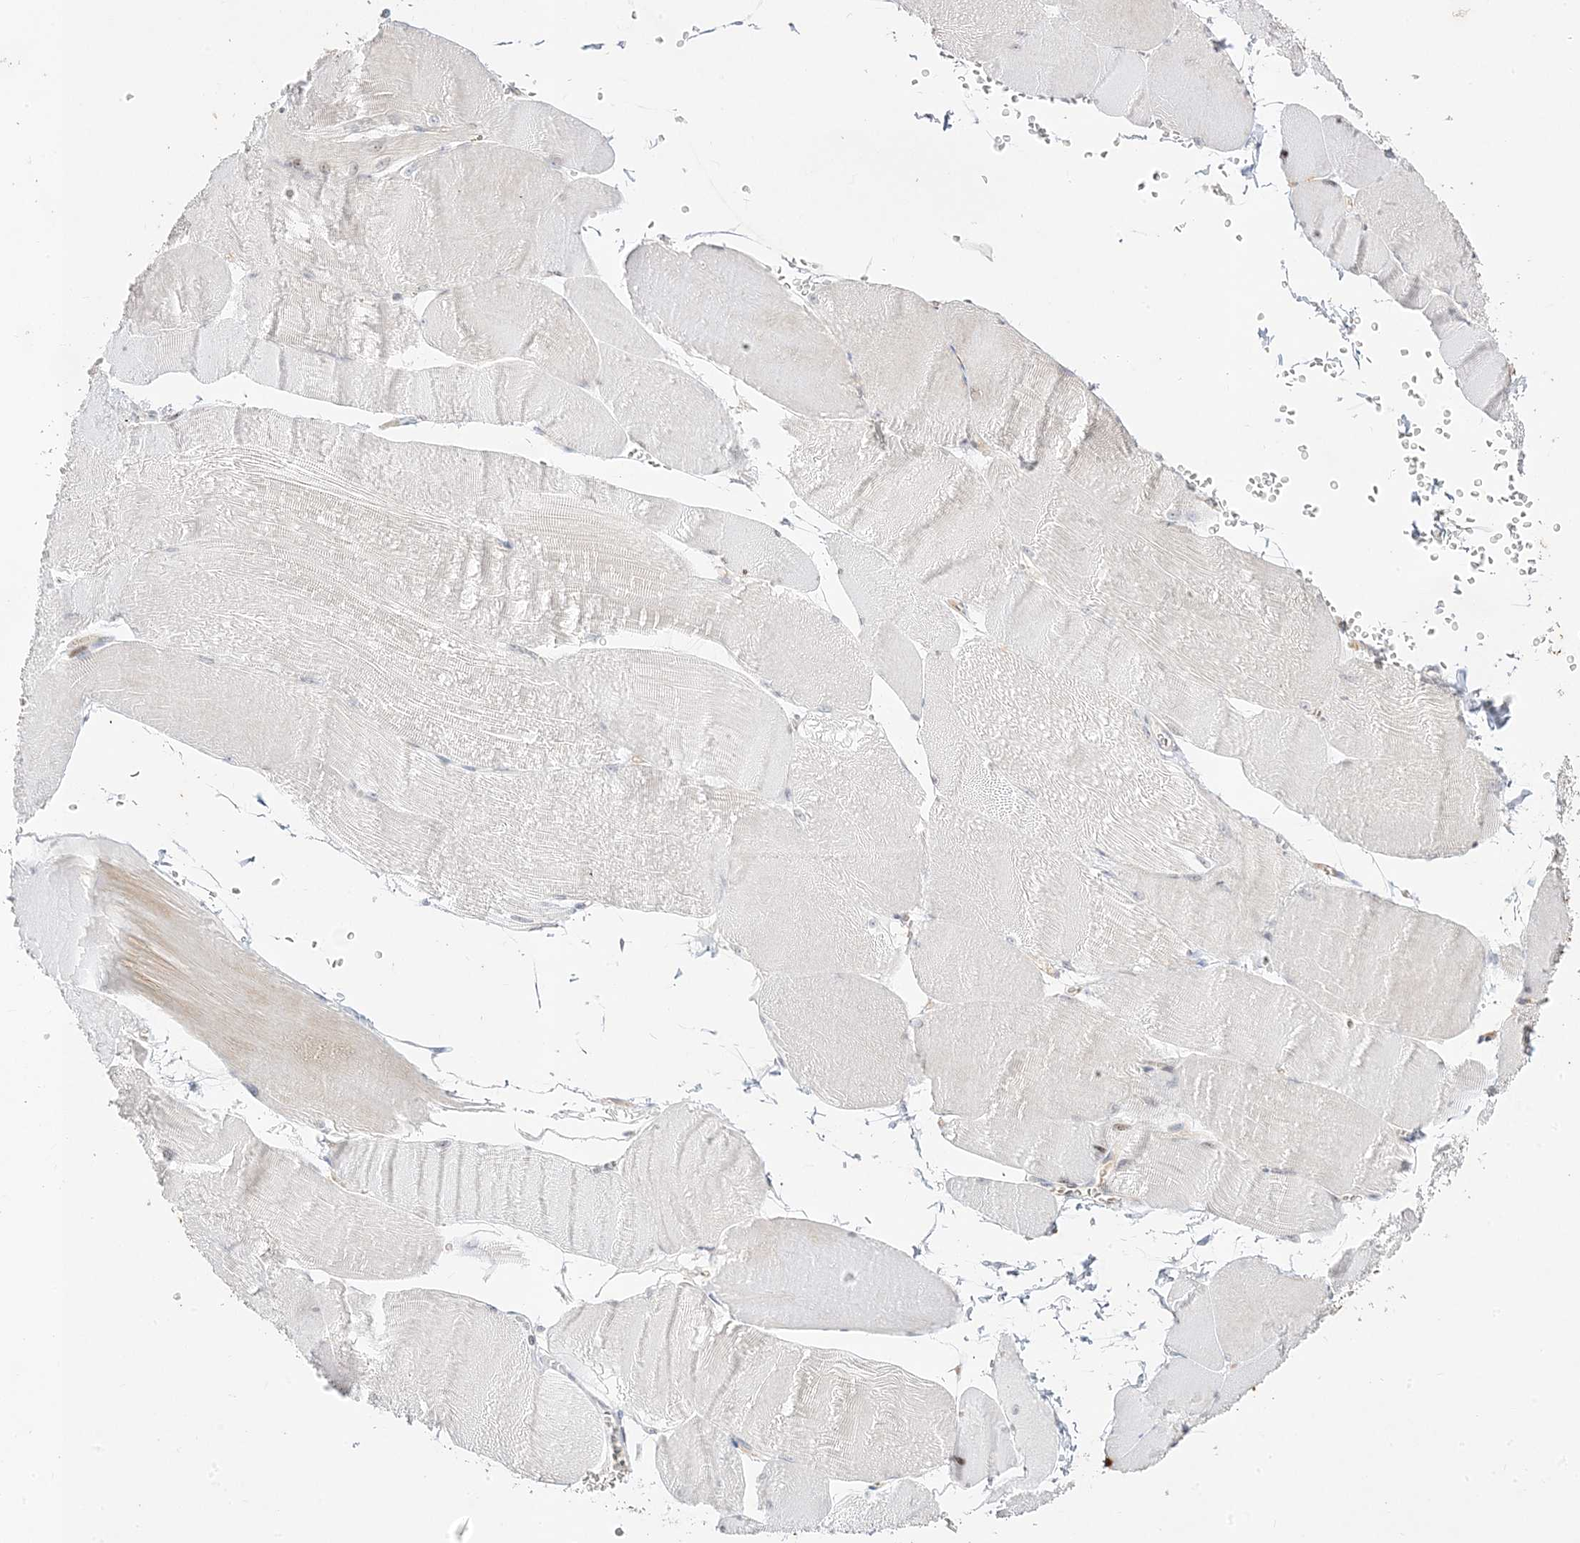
{"staining": {"intensity": "weak", "quantity": "<25%", "location": "cytoplasmic/membranous"}, "tissue": "skeletal muscle", "cell_type": "Myocytes", "image_type": "normal", "snomed": [{"axis": "morphology", "description": "Normal tissue, NOS"}, {"axis": "morphology", "description": "Basal cell carcinoma"}, {"axis": "topography", "description": "Skeletal muscle"}], "caption": "Photomicrograph shows no significant protein expression in myocytes of unremarkable skeletal muscle. (DAB immunohistochemistry (IHC) visualized using brightfield microscopy, high magnification).", "gene": "TRANK1", "patient": {"sex": "female", "age": 64}}